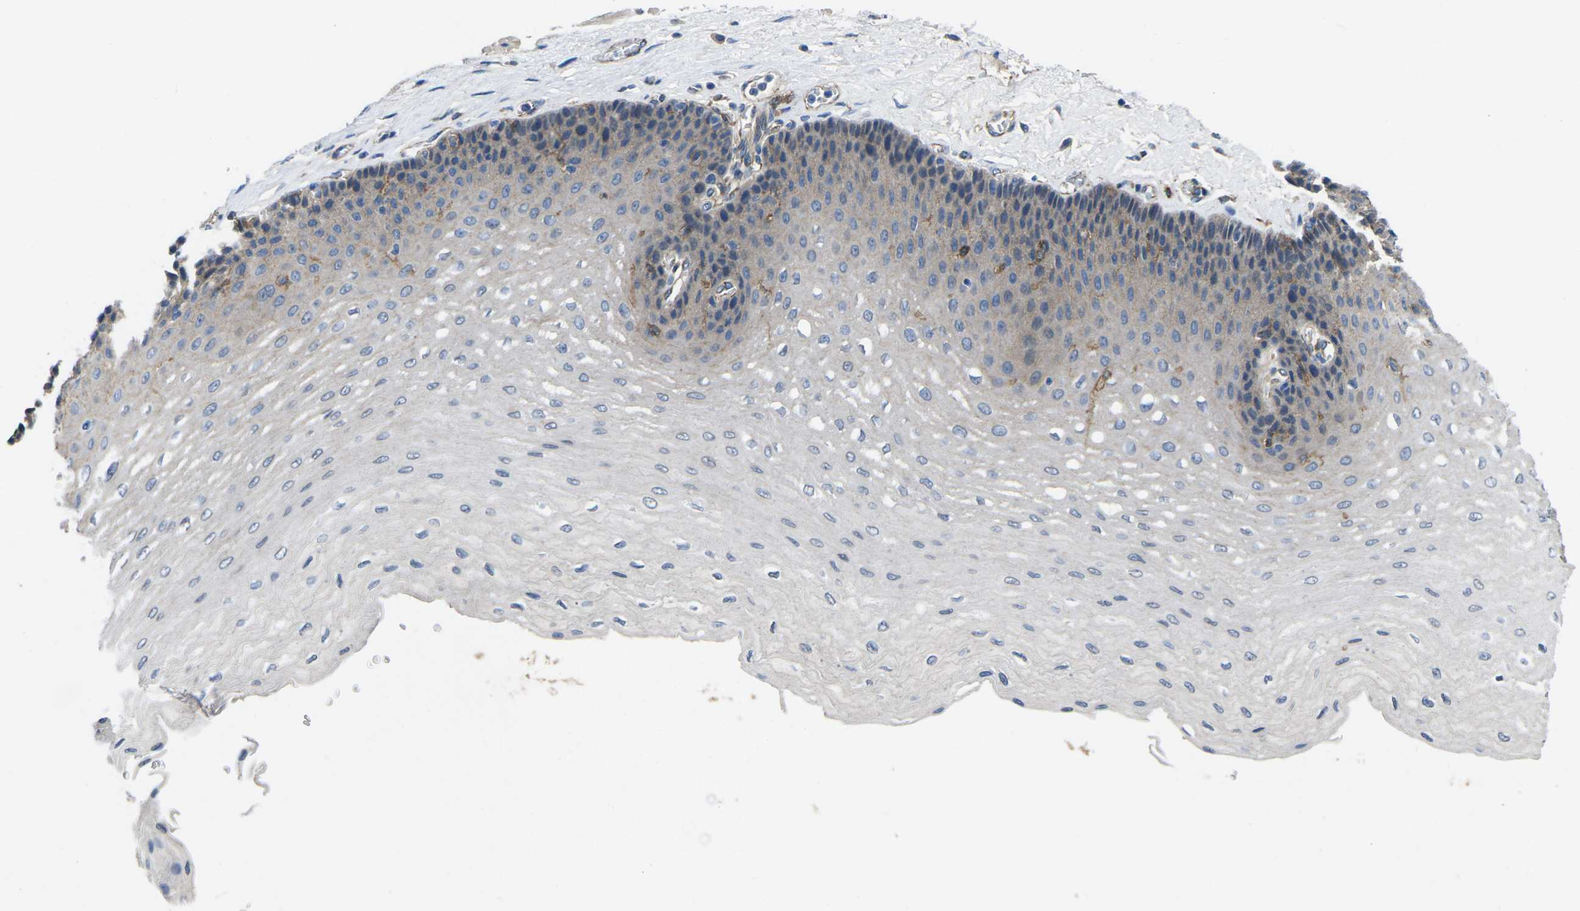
{"staining": {"intensity": "weak", "quantity": "25%-75%", "location": "cytoplasmic/membranous"}, "tissue": "esophagus", "cell_type": "Squamous epithelial cells", "image_type": "normal", "snomed": [{"axis": "morphology", "description": "Normal tissue, NOS"}, {"axis": "topography", "description": "Esophagus"}], "caption": "Immunohistochemical staining of unremarkable human esophagus demonstrates low levels of weak cytoplasmic/membranous expression in approximately 25%-75% of squamous epithelial cells. (DAB = brown stain, brightfield microscopy at high magnification).", "gene": "CTNND1", "patient": {"sex": "female", "age": 72}}